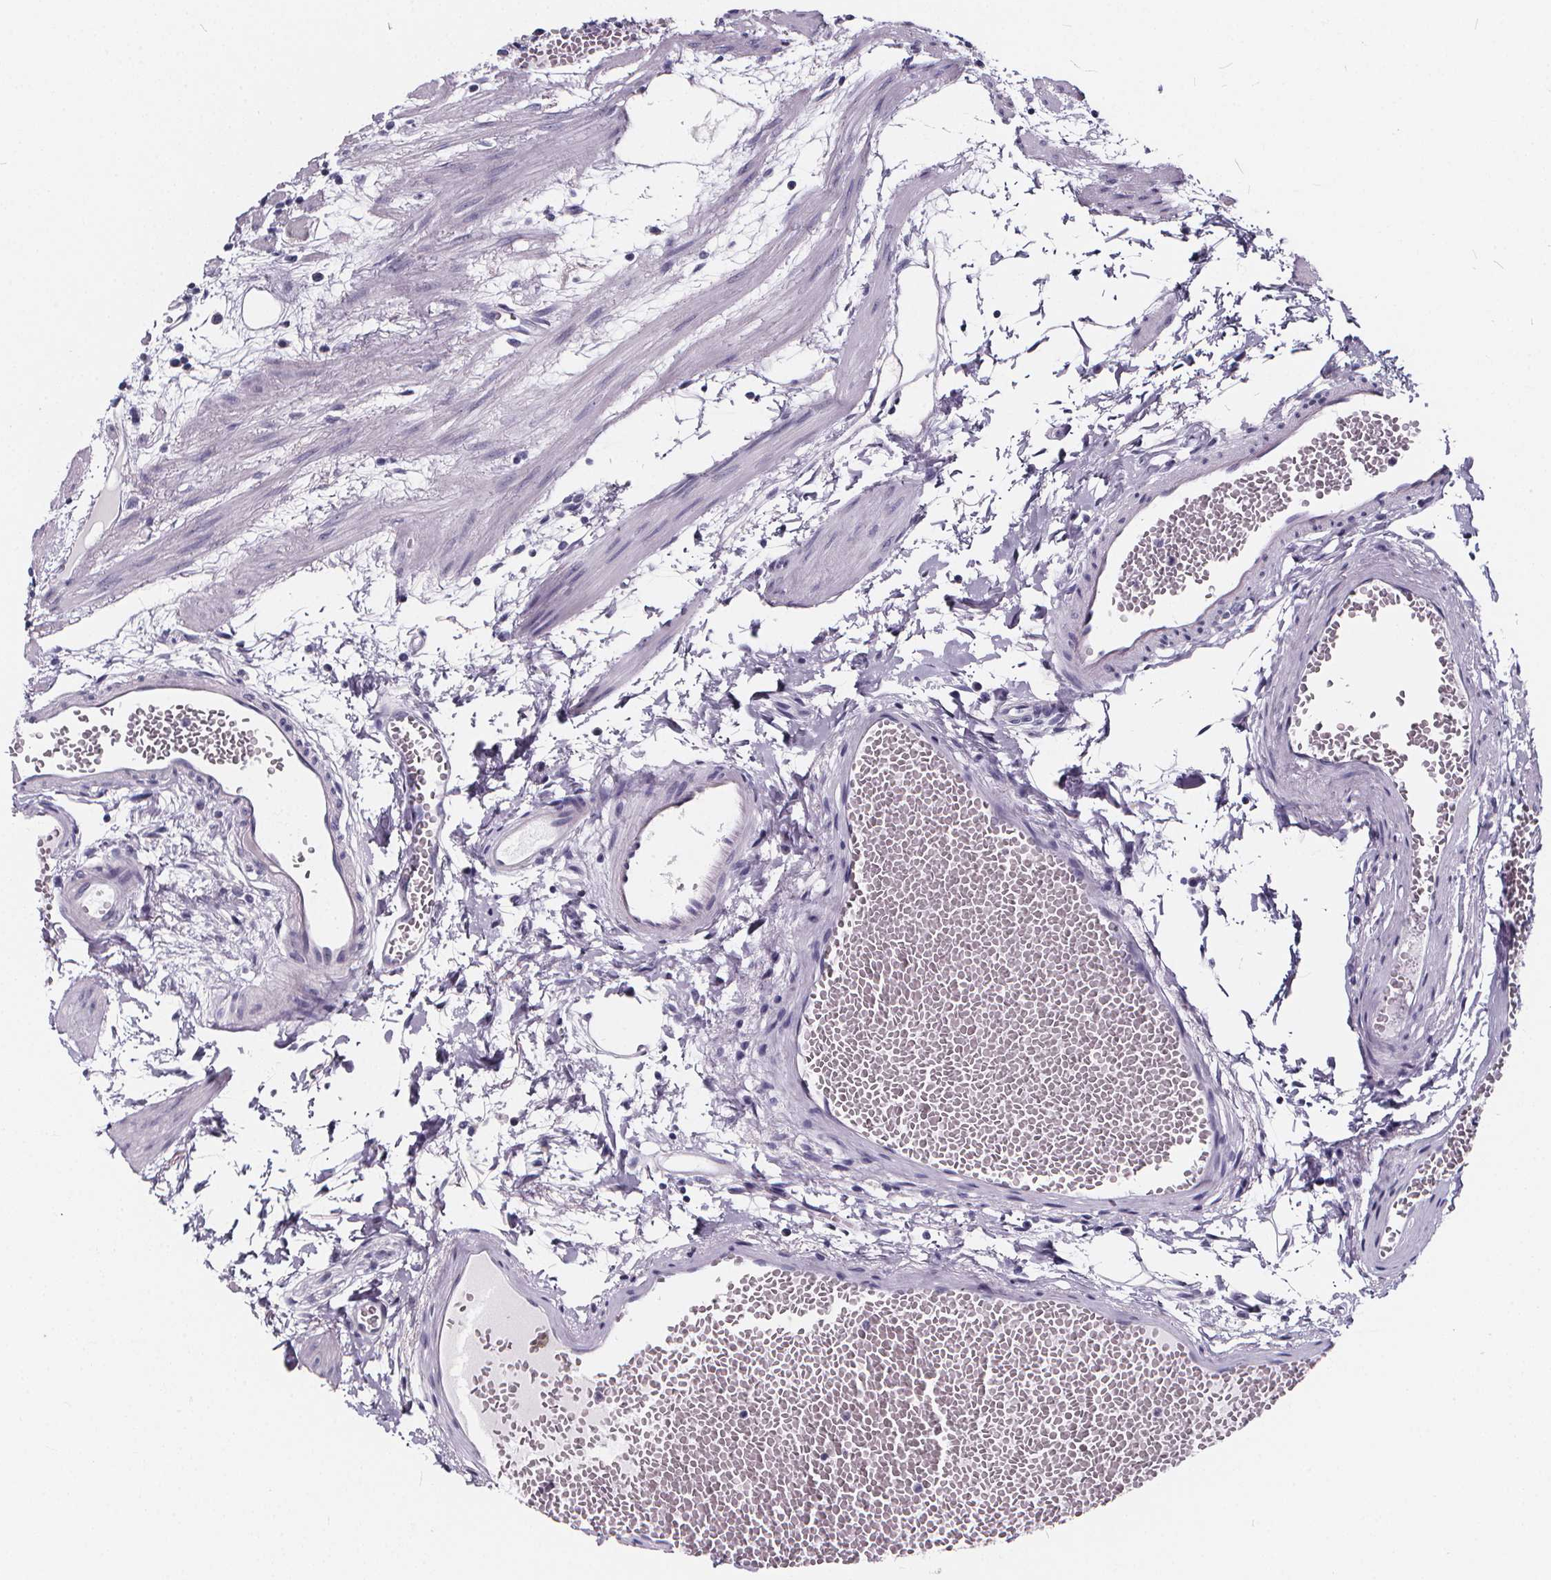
{"staining": {"intensity": "weak", "quantity": "<25%", "location": "cytoplasmic/membranous"}, "tissue": "stomach", "cell_type": "Glandular cells", "image_type": "normal", "snomed": [{"axis": "morphology", "description": "Normal tissue, NOS"}, {"axis": "topography", "description": "Stomach"}], "caption": "Immunohistochemistry (IHC) image of benign stomach: stomach stained with DAB (3,3'-diaminobenzidine) displays no significant protein staining in glandular cells. (Immunohistochemistry (IHC), brightfield microscopy, high magnification).", "gene": "SPEF2", "patient": {"sex": "male", "age": 55}}